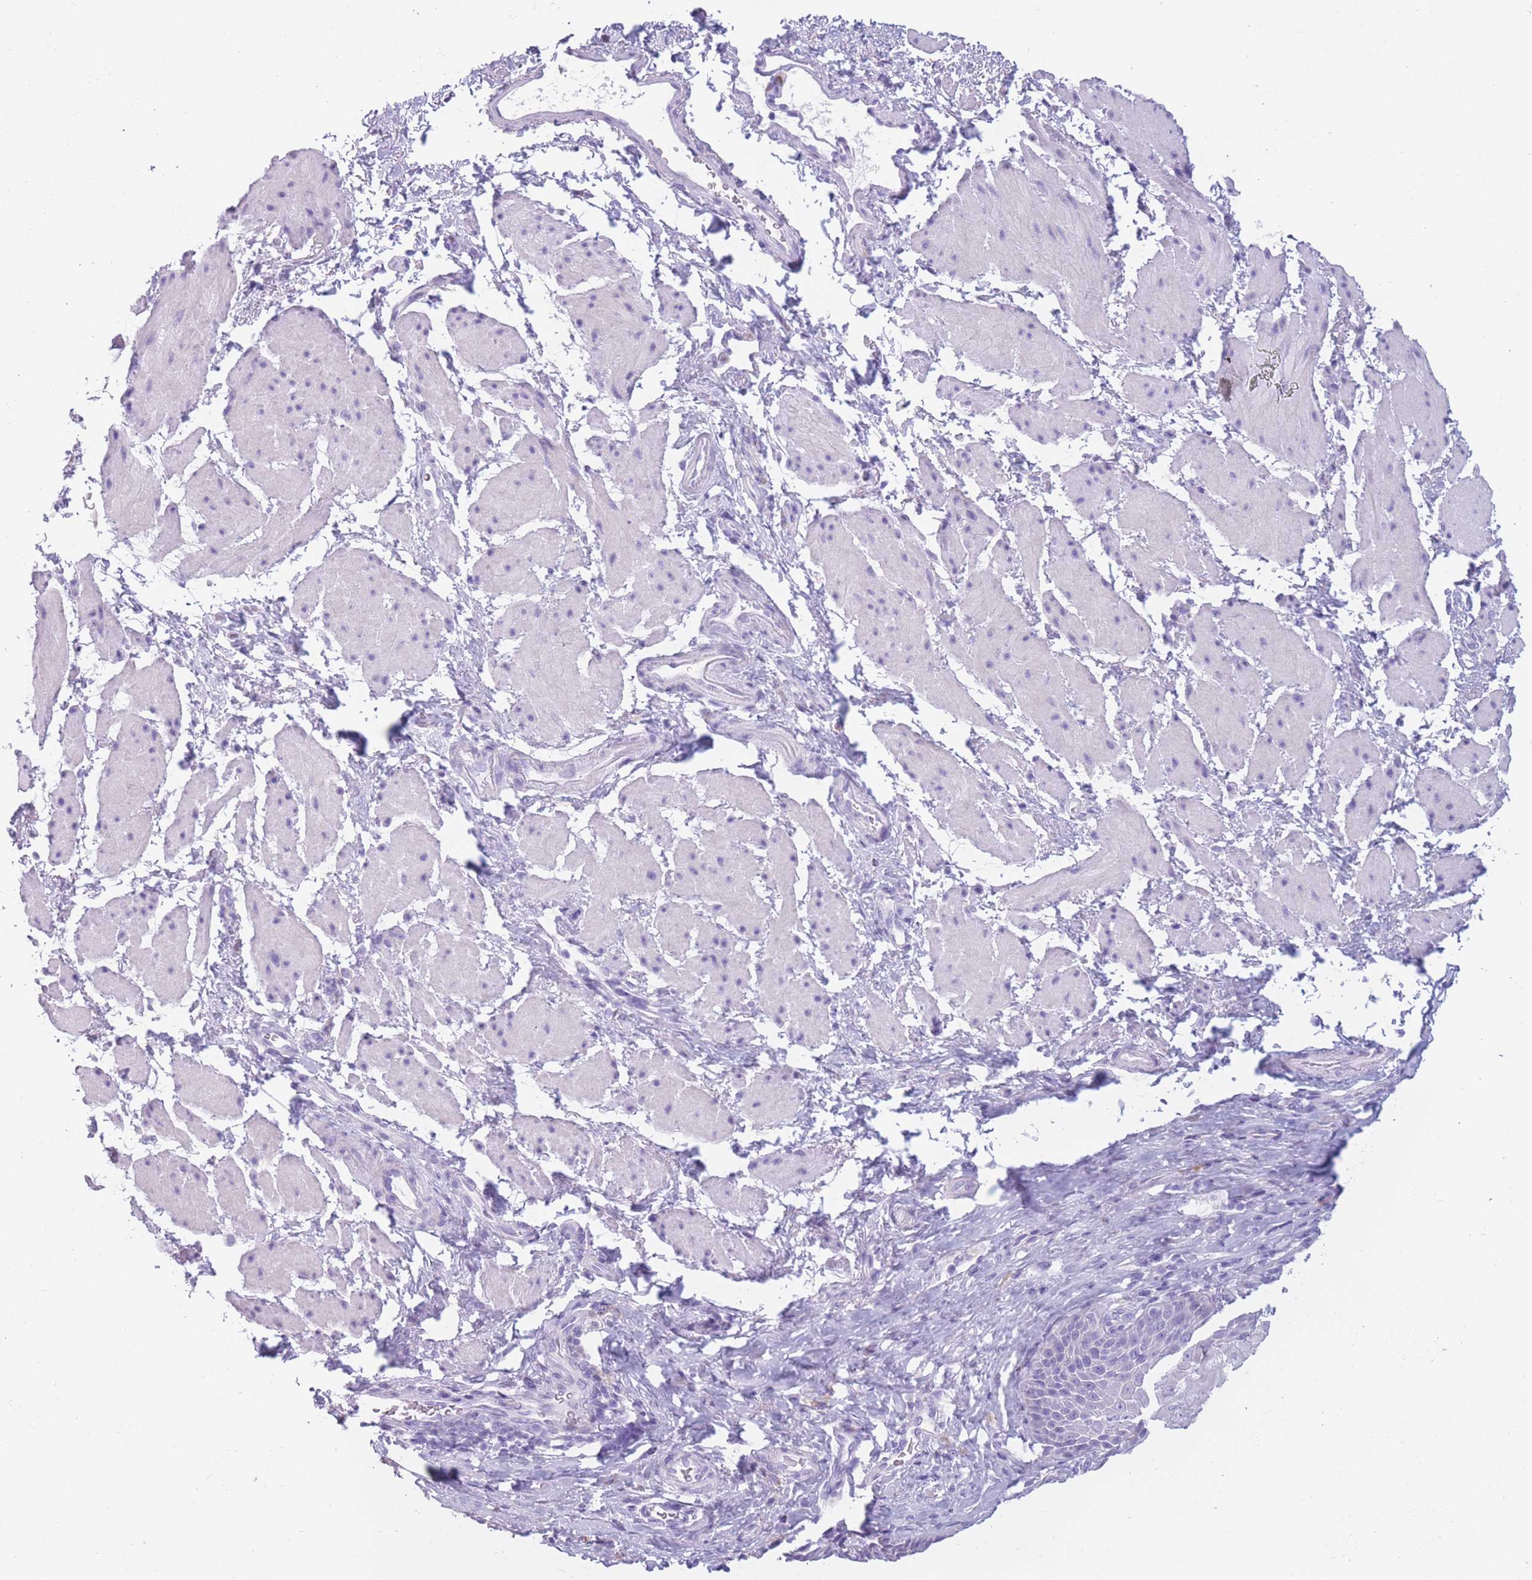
{"staining": {"intensity": "negative", "quantity": "none", "location": "none"}, "tissue": "esophagus", "cell_type": "Squamous epithelial cells", "image_type": "normal", "snomed": [{"axis": "morphology", "description": "Normal tissue, NOS"}, {"axis": "topography", "description": "Esophagus"}], "caption": "Immunohistochemistry (IHC) photomicrograph of unremarkable esophagus: esophagus stained with DAB demonstrates no significant protein staining in squamous epithelial cells.", "gene": "COL27A1", "patient": {"sex": "female", "age": 61}}